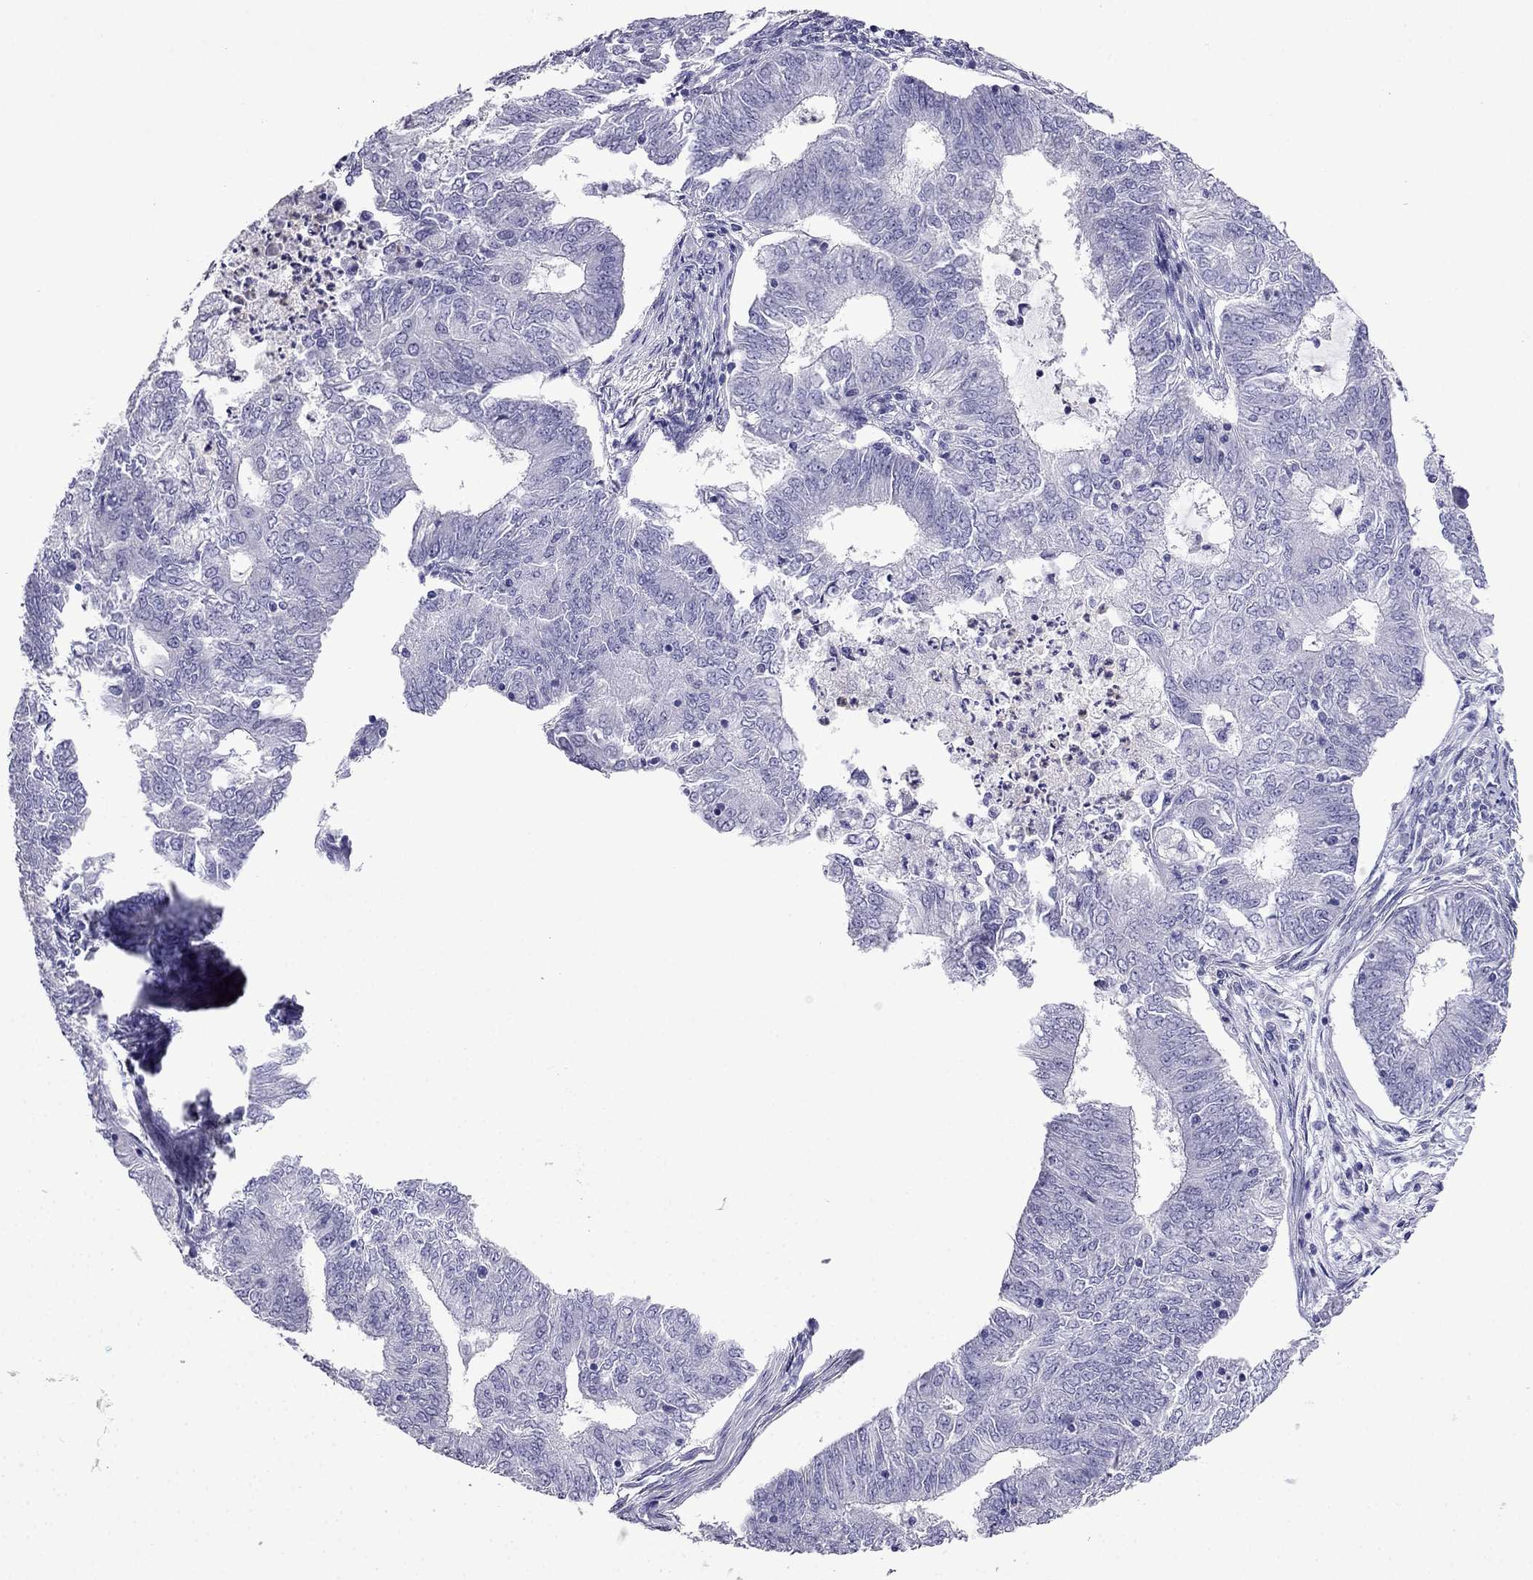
{"staining": {"intensity": "negative", "quantity": "none", "location": "none"}, "tissue": "endometrial cancer", "cell_type": "Tumor cells", "image_type": "cancer", "snomed": [{"axis": "morphology", "description": "Adenocarcinoma, NOS"}, {"axis": "topography", "description": "Endometrium"}], "caption": "Endometrial cancer (adenocarcinoma) stained for a protein using IHC exhibits no expression tumor cells.", "gene": "CDHR4", "patient": {"sex": "female", "age": 62}}